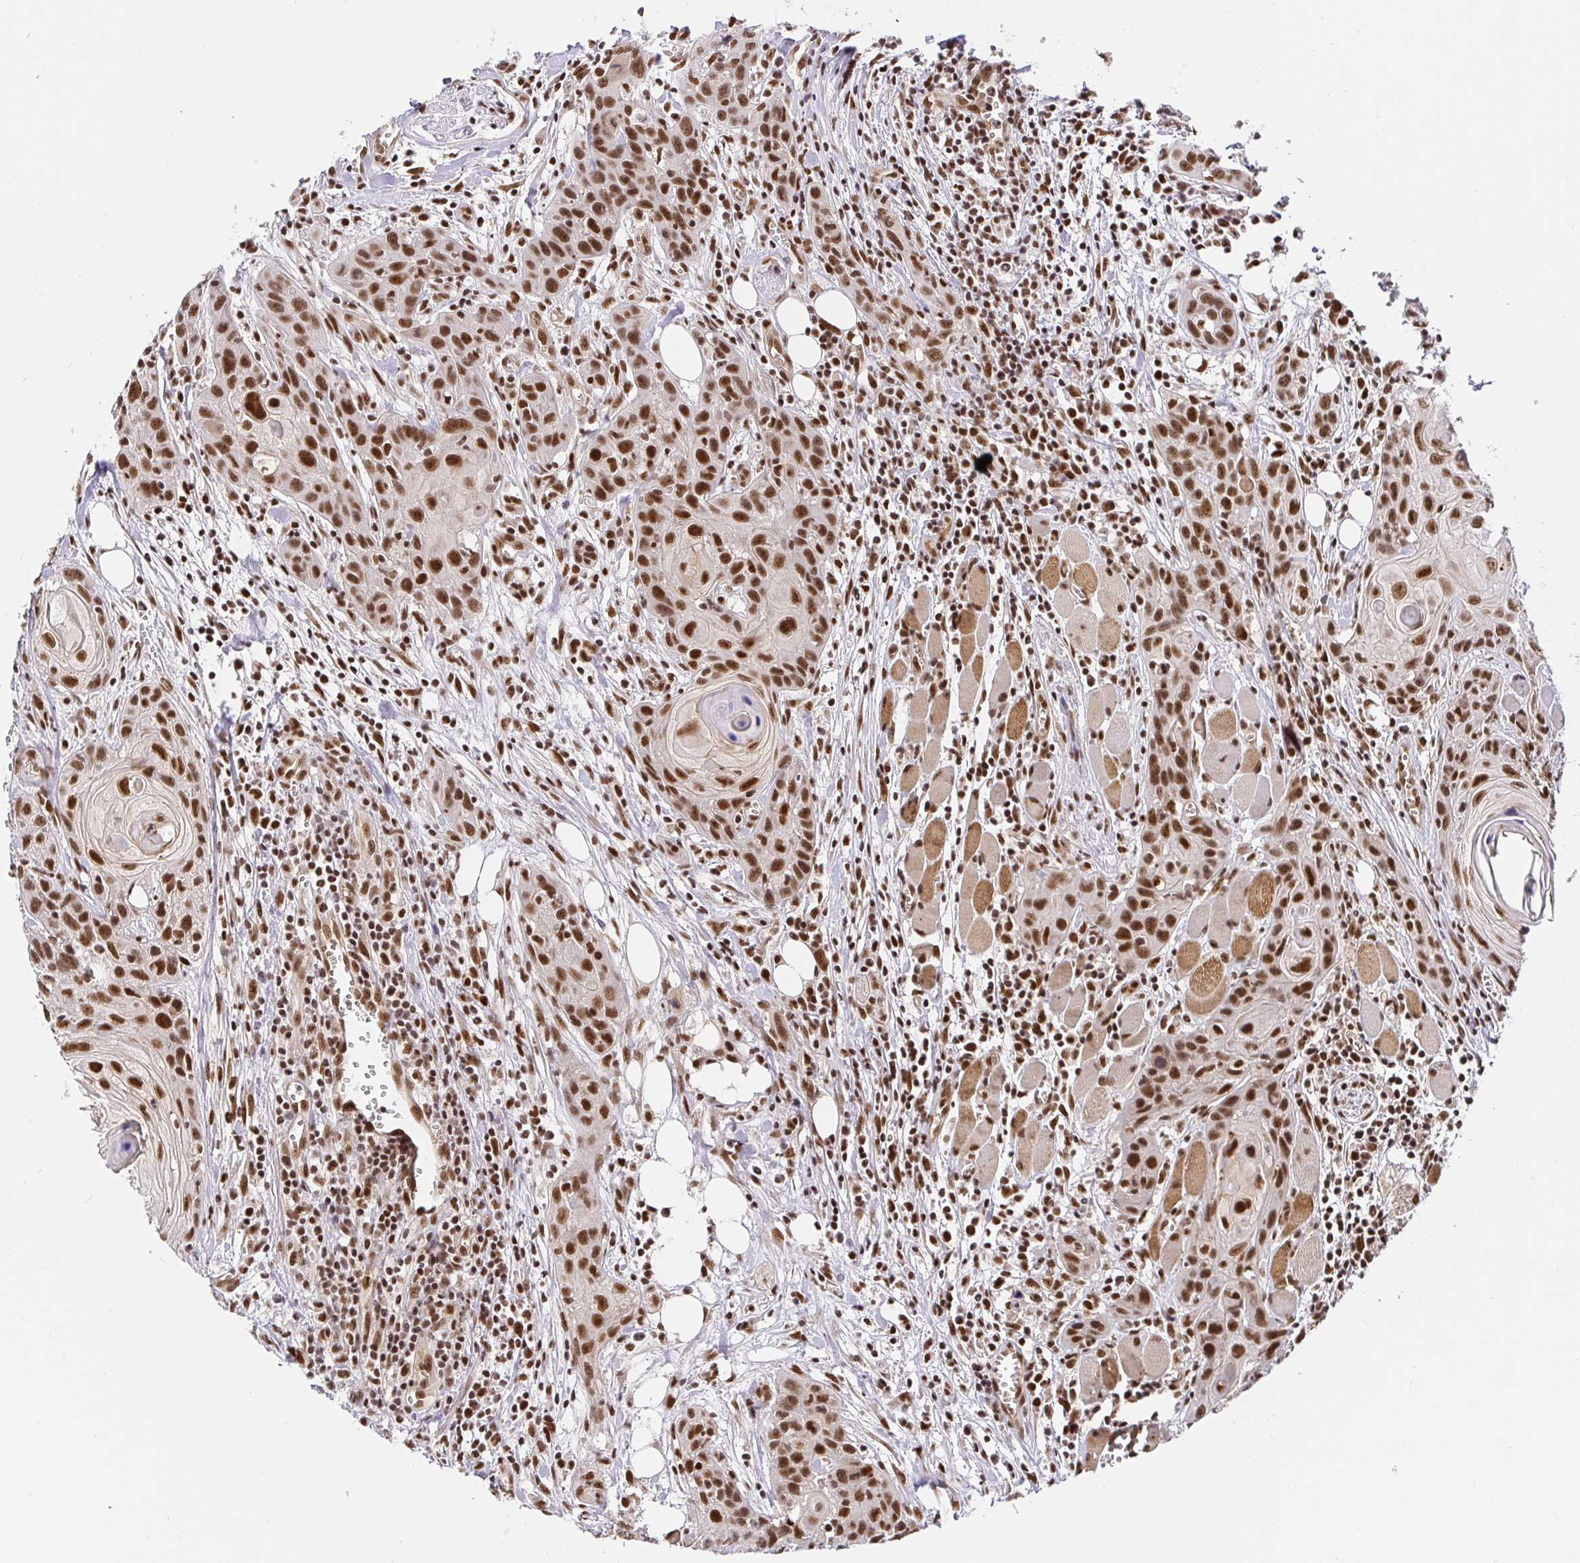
{"staining": {"intensity": "strong", "quantity": ">75%", "location": "nuclear"}, "tissue": "head and neck cancer", "cell_type": "Tumor cells", "image_type": "cancer", "snomed": [{"axis": "morphology", "description": "Squamous cell carcinoma, NOS"}, {"axis": "topography", "description": "Oral tissue"}, {"axis": "topography", "description": "Head-Neck"}], "caption": "Human squamous cell carcinoma (head and neck) stained for a protein (brown) exhibits strong nuclear positive expression in approximately >75% of tumor cells.", "gene": "USF1", "patient": {"sex": "male", "age": 58}}